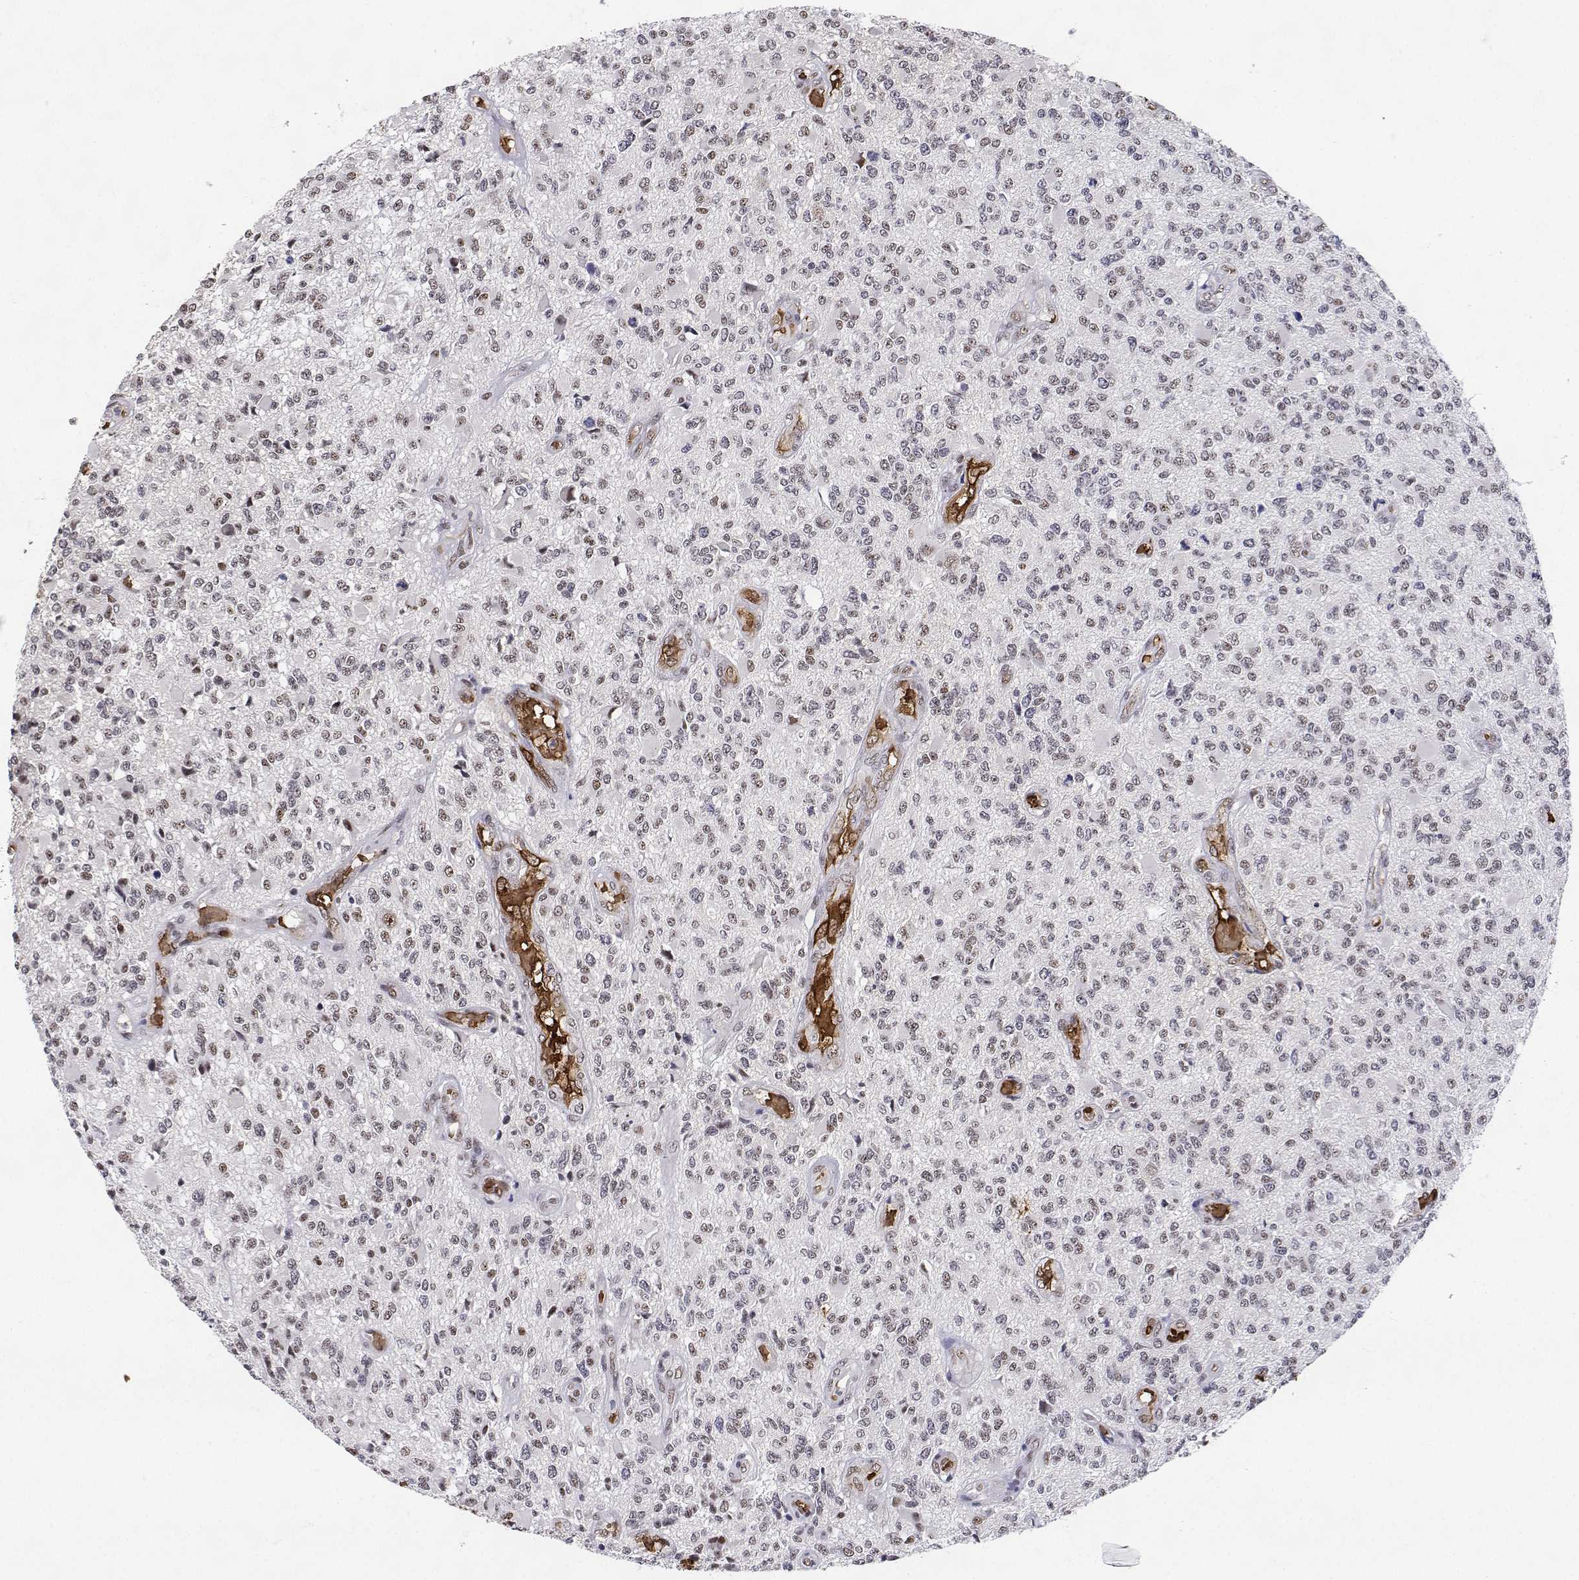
{"staining": {"intensity": "moderate", "quantity": "<25%", "location": "nuclear"}, "tissue": "glioma", "cell_type": "Tumor cells", "image_type": "cancer", "snomed": [{"axis": "morphology", "description": "Glioma, malignant, High grade"}, {"axis": "topography", "description": "Brain"}], "caption": "Immunohistochemistry (IHC) micrograph of glioma stained for a protein (brown), which displays low levels of moderate nuclear expression in about <25% of tumor cells.", "gene": "ADAR", "patient": {"sex": "female", "age": 63}}